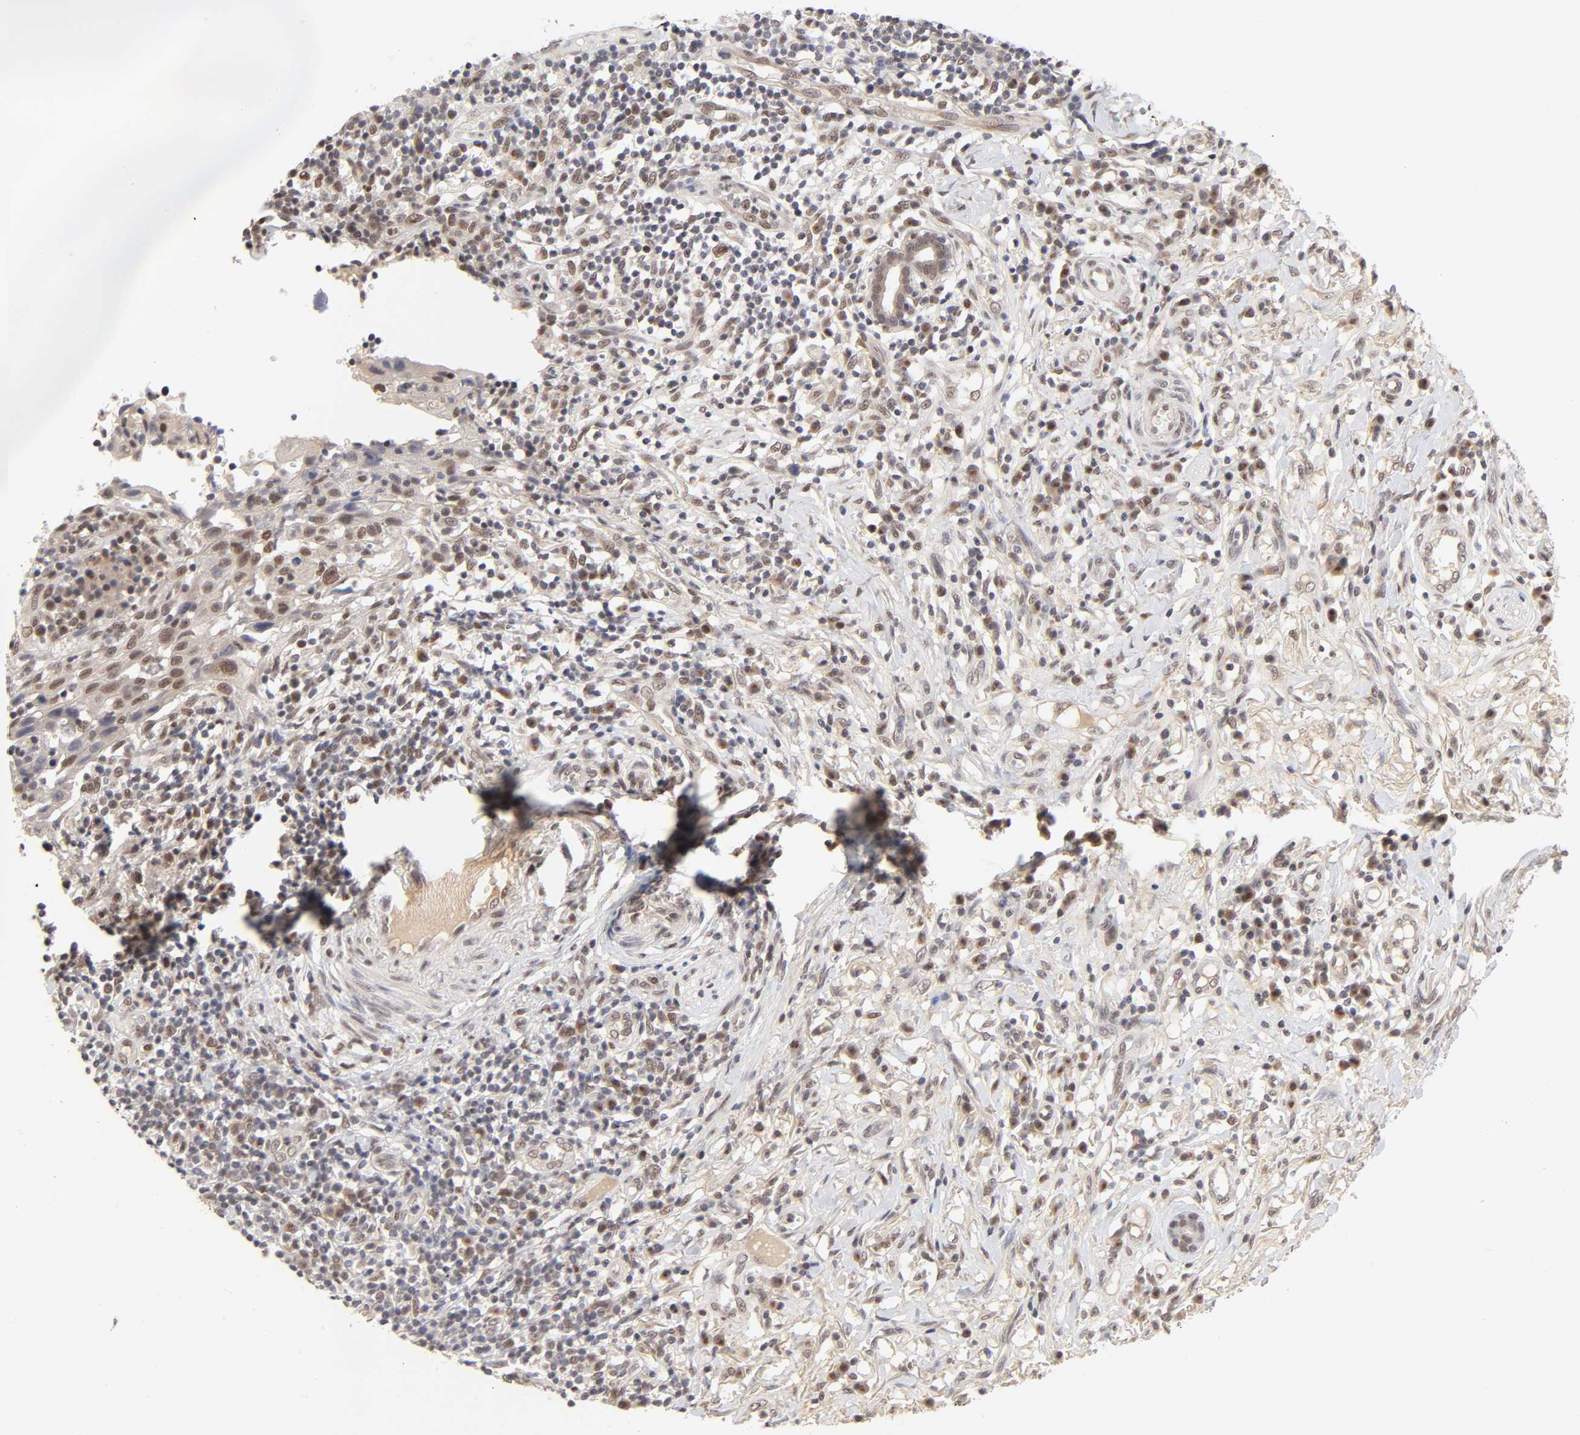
{"staining": {"intensity": "moderate", "quantity": ">75%", "location": "cytoplasmic/membranous,nuclear"}, "tissue": "thyroid cancer", "cell_type": "Tumor cells", "image_type": "cancer", "snomed": [{"axis": "morphology", "description": "Carcinoma, NOS"}, {"axis": "topography", "description": "Thyroid gland"}], "caption": "Protein staining of carcinoma (thyroid) tissue displays moderate cytoplasmic/membranous and nuclear positivity in about >75% of tumor cells. (Stains: DAB in brown, nuclei in blue, Microscopy: brightfield microscopy at high magnification).", "gene": "EP300", "patient": {"sex": "female", "age": 77}}